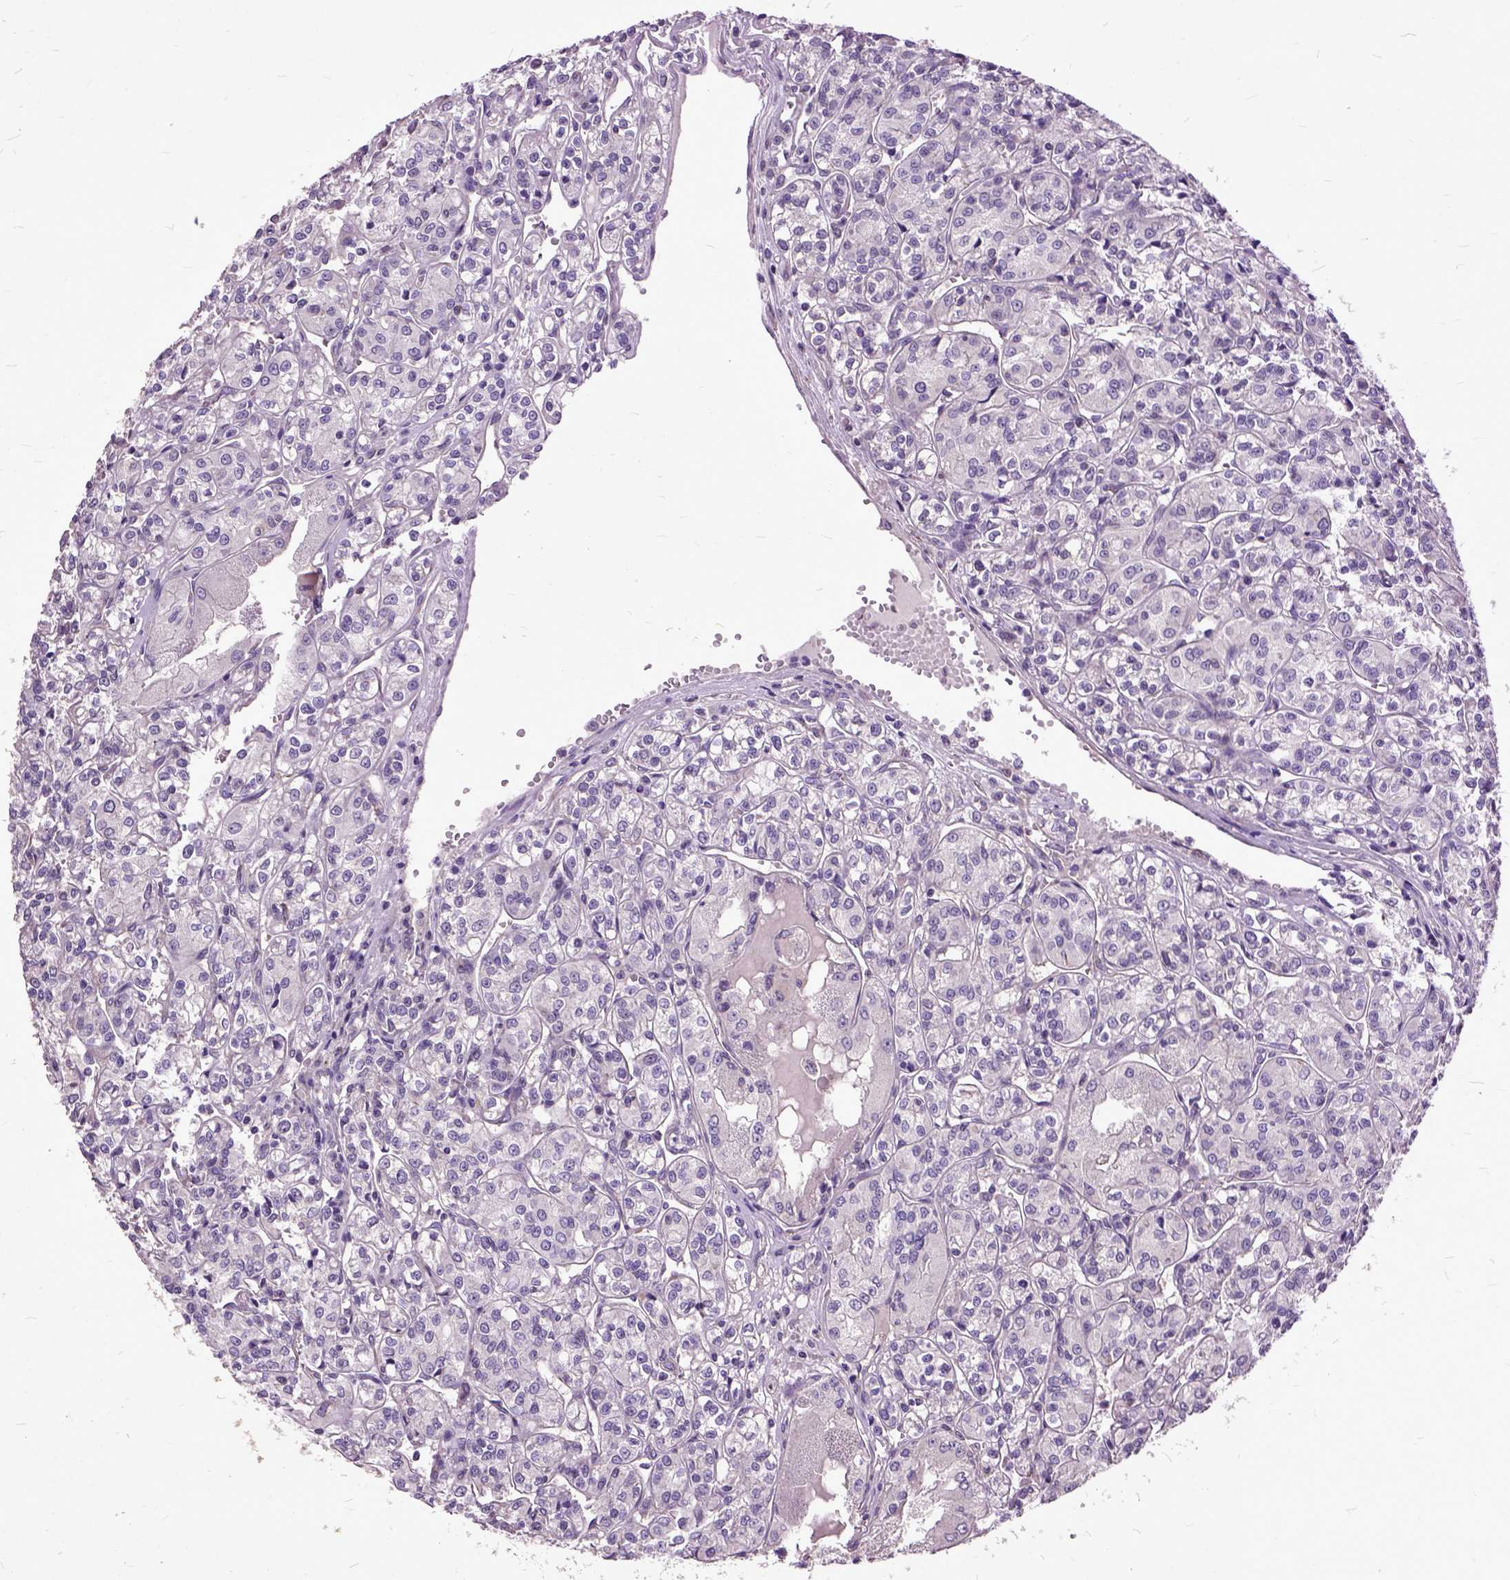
{"staining": {"intensity": "negative", "quantity": "none", "location": "none"}, "tissue": "renal cancer", "cell_type": "Tumor cells", "image_type": "cancer", "snomed": [{"axis": "morphology", "description": "Adenocarcinoma, NOS"}, {"axis": "topography", "description": "Kidney"}], "caption": "This is an immunohistochemistry (IHC) histopathology image of human renal cancer. There is no staining in tumor cells.", "gene": "AREG", "patient": {"sex": "male", "age": 36}}